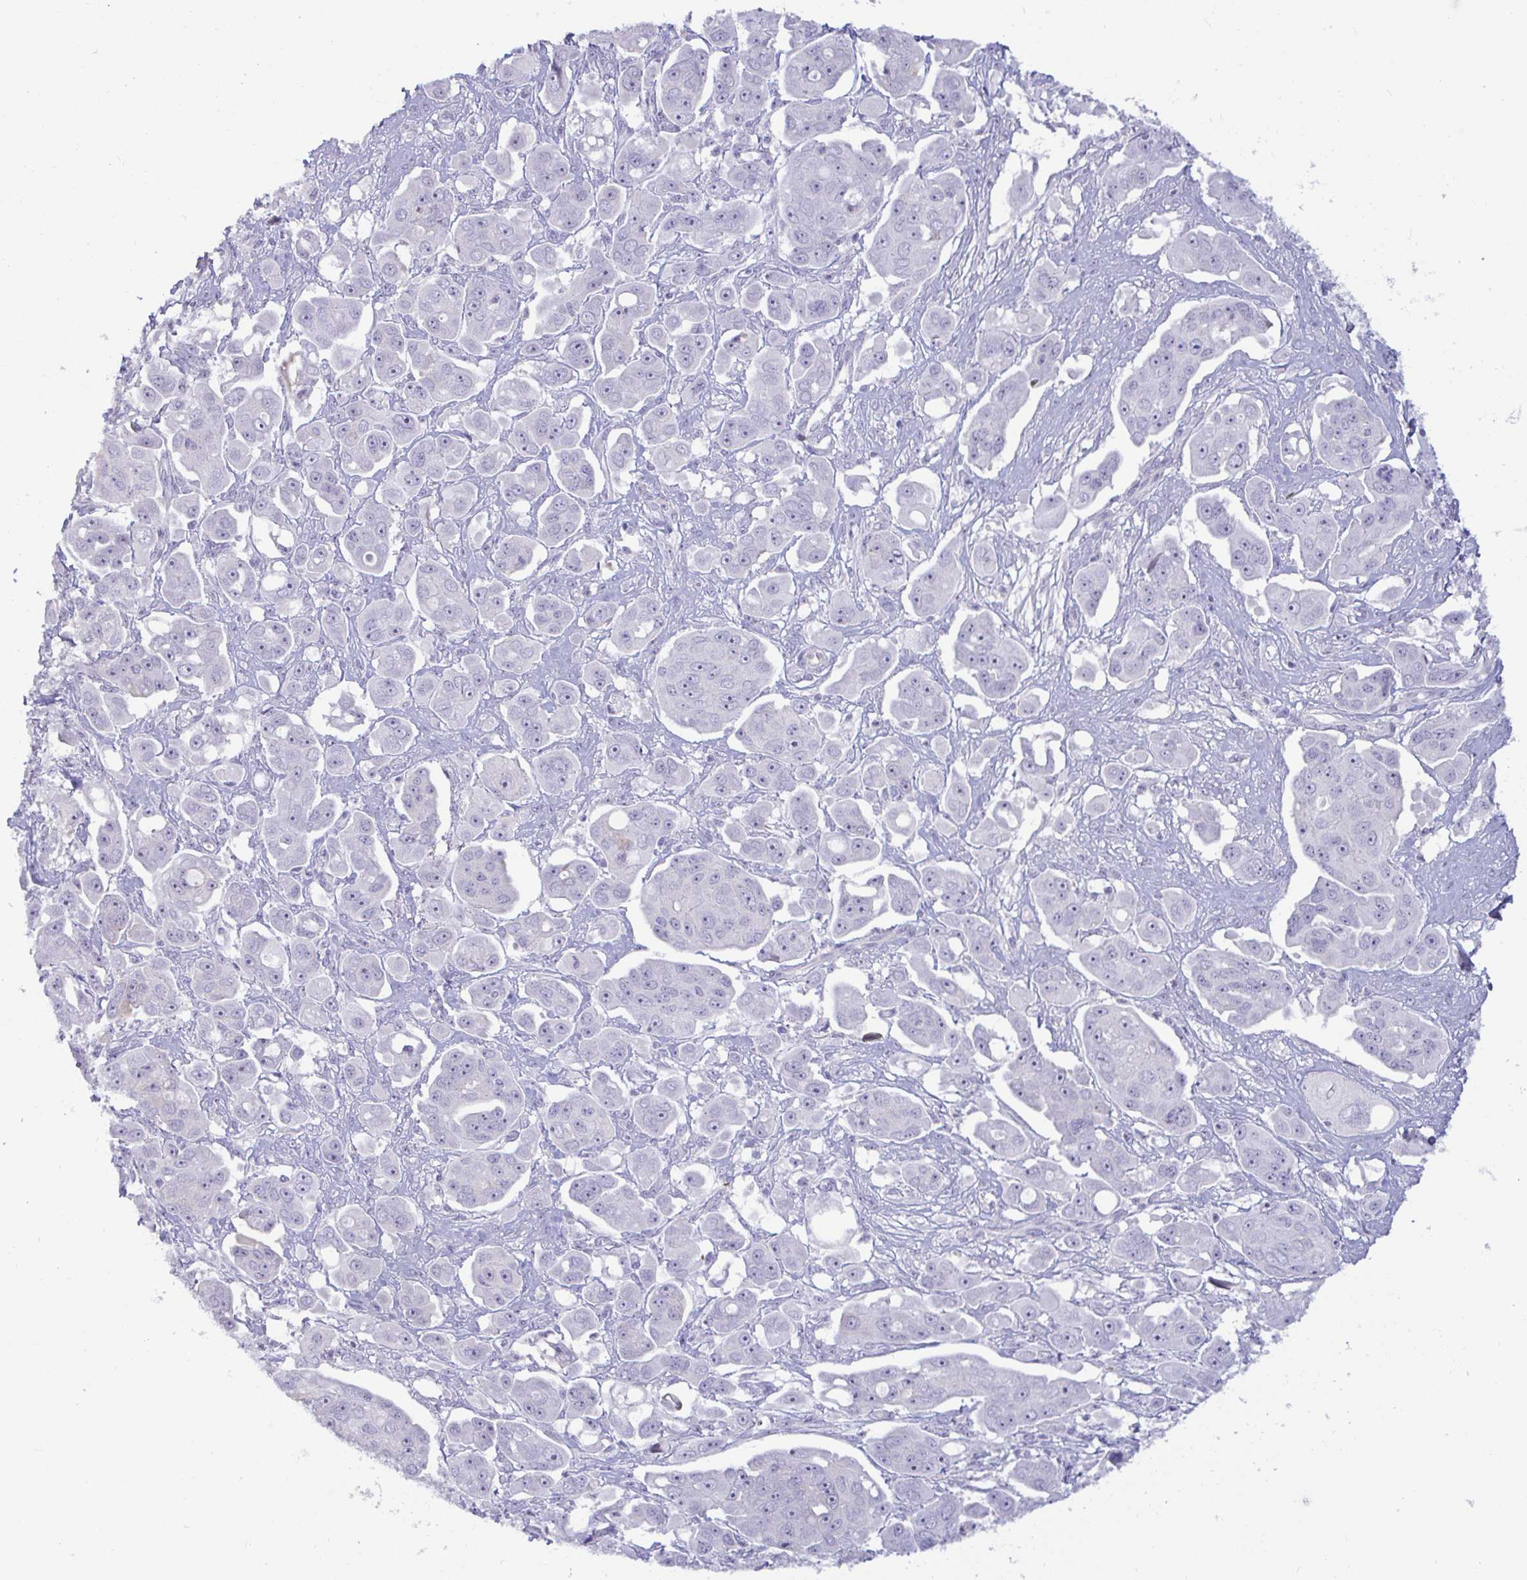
{"staining": {"intensity": "negative", "quantity": "none", "location": "none"}, "tissue": "ovarian cancer", "cell_type": "Tumor cells", "image_type": "cancer", "snomed": [{"axis": "morphology", "description": "Carcinoma, endometroid"}, {"axis": "topography", "description": "Ovary"}], "caption": "High power microscopy micrograph of an immunohistochemistry image of endometroid carcinoma (ovarian), revealing no significant expression in tumor cells.", "gene": "GSTM1", "patient": {"sex": "female", "age": 70}}